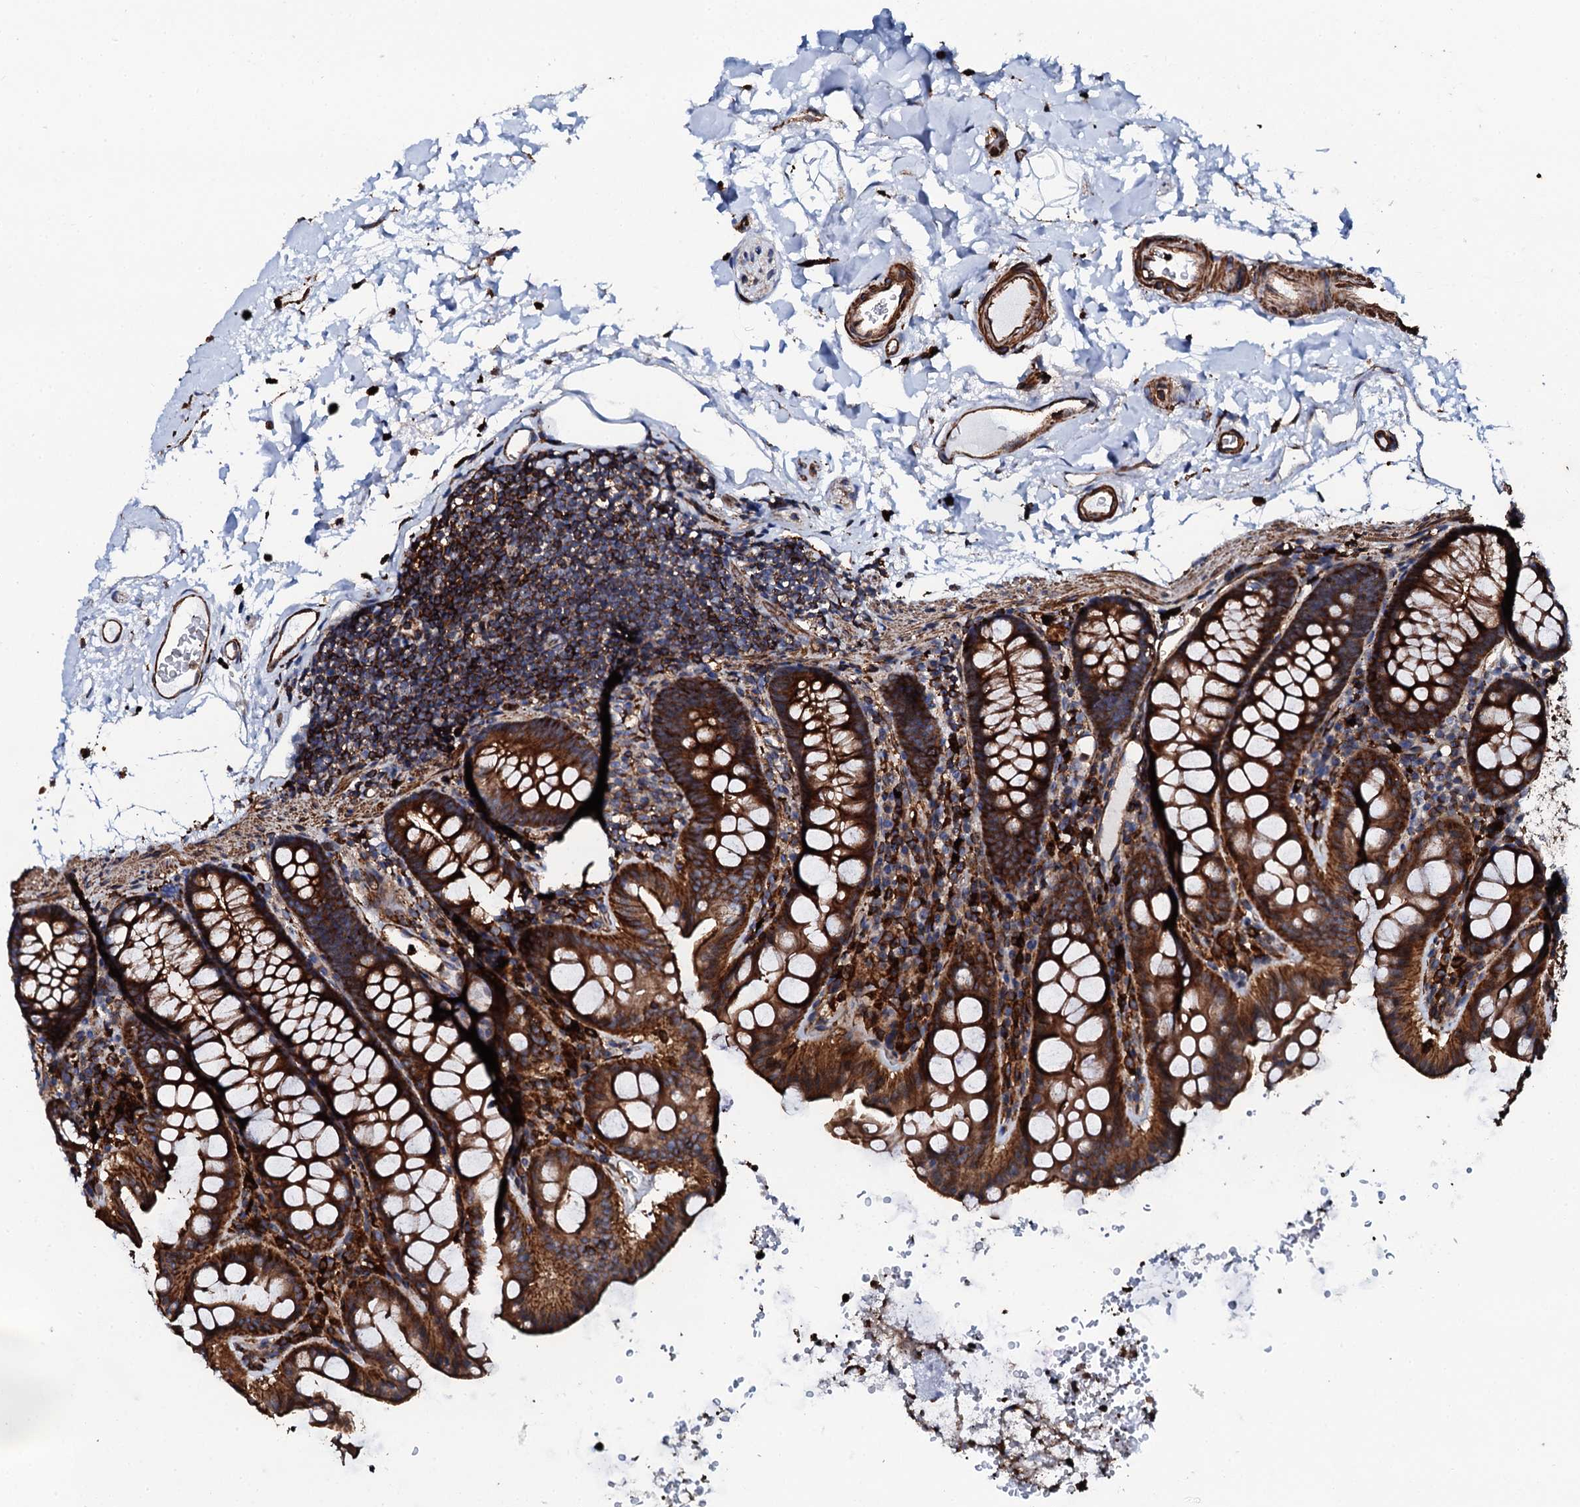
{"staining": {"intensity": "strong", "quantity": ">75%", "location": "cytoplasmic/membranous"}, "tissue": "colon", "cell_type": "Endothelial cells", "image_type": "normal", "snomed": [{"axis": "morphology", "description": "Normal tissue, NOS"}, {"axis": "topography", "description": "Colon"}], "caption": "The image demonstrates immunohistochemical staining of benign colon. There is strong cytoplasmic/membranous positivity is appreciated in about >75% of endothelial cells.", "gene": "INTS10", "patient": {"sex": "male", "age": 75}}